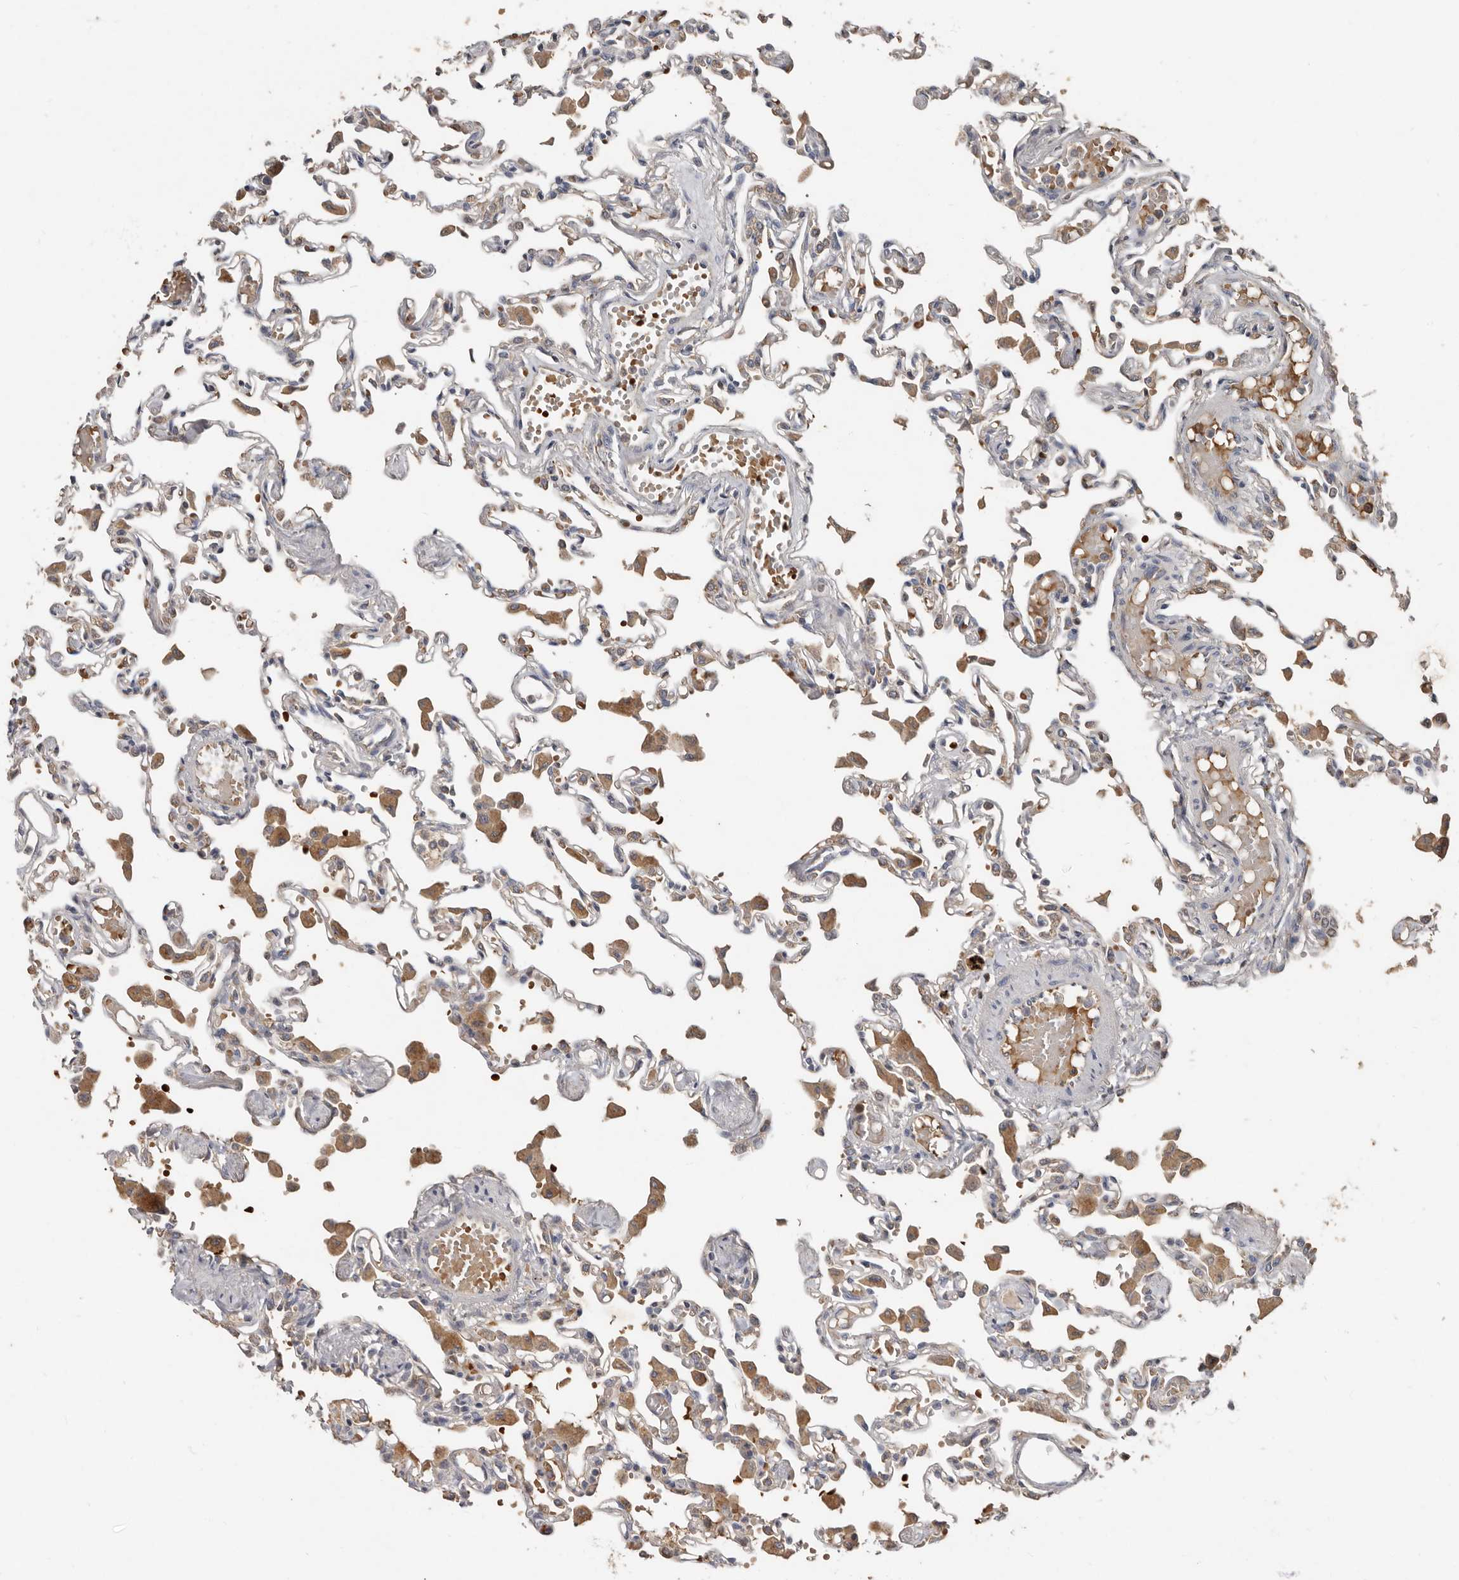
{"staining": {"intensity": "weak", "quantity": "<25%", "location": "cytoplasmic/membranous"}, "tissue": "lung", "cell_type": "Alveolar cells", "image_type": "normal", "snomed": [{"axis": "morphology", "description": "Normal tissue, NOS"}, {"axis": "topography", "description": "Bronchus"}, {"axis": "topography", "description": "Lung"}], "caption": "This is an immunohistochemistry (IHC) micrograph of benign human lung. There is no positivity in alveolar cells.", "gene": "KIF26B", "patient": {"sex": "female", "age": 49}}